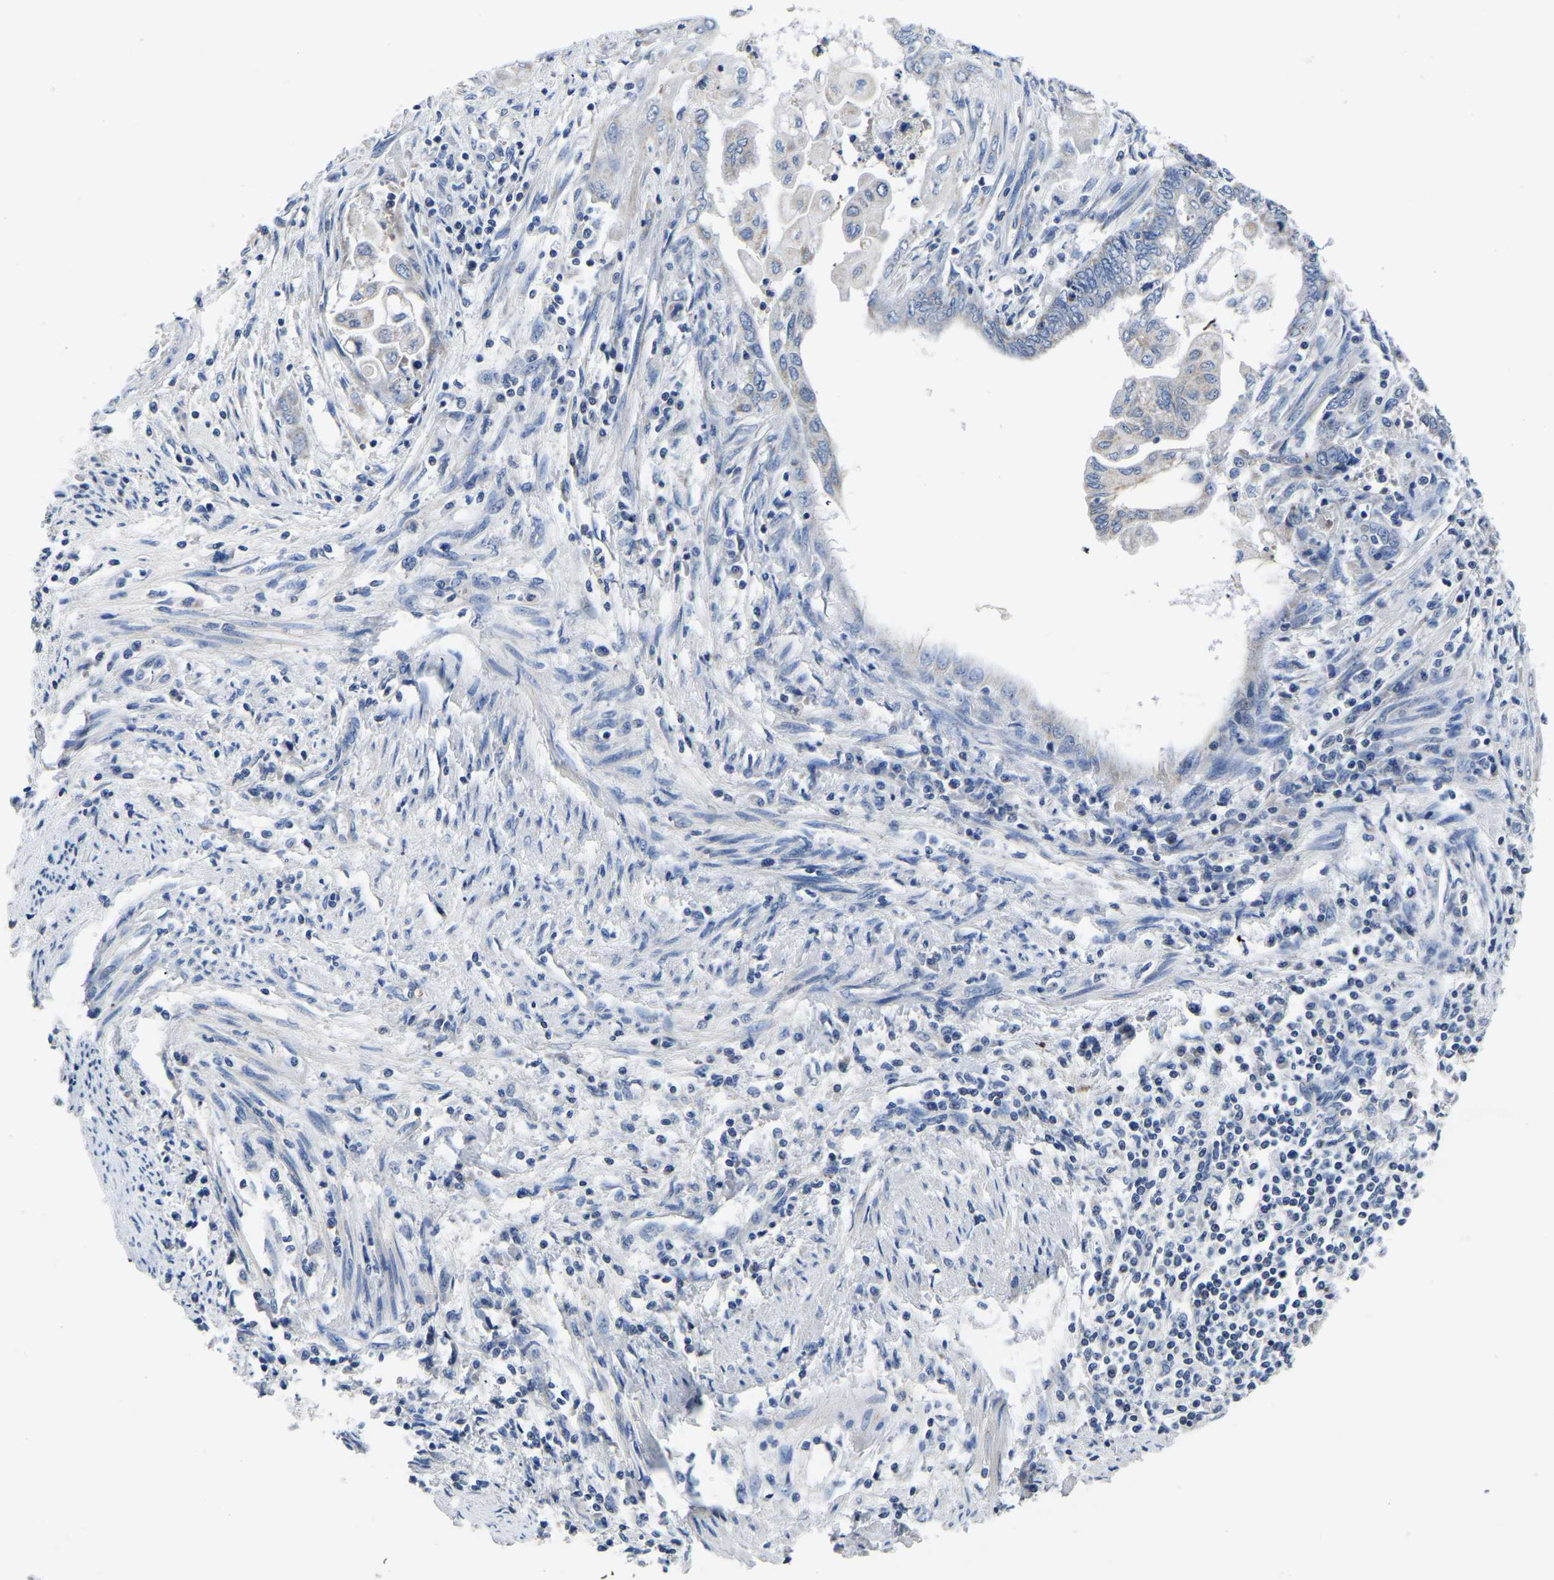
{"staining": {"intensity": "negative", "quantity": "none", "location": "none"}, "tissue": "endometrial cancer", "cell_type": "Tumor cells", "image_type": "cancer", "snomed": [{"axis": "morphology", "description": "Adenocarcinoma, NOS"}, {"axis": "topography", "description": "Uterus"}, {"axis": "topography", "description": "Endometrium"}], "caption": "The immunohistochemistry photomicrograph has no significant expression in tumor cells of adenocarcinoma (endometrial) tissue.", "gene": "FGD5", "patient": {"sex": "female", "age": 70}}